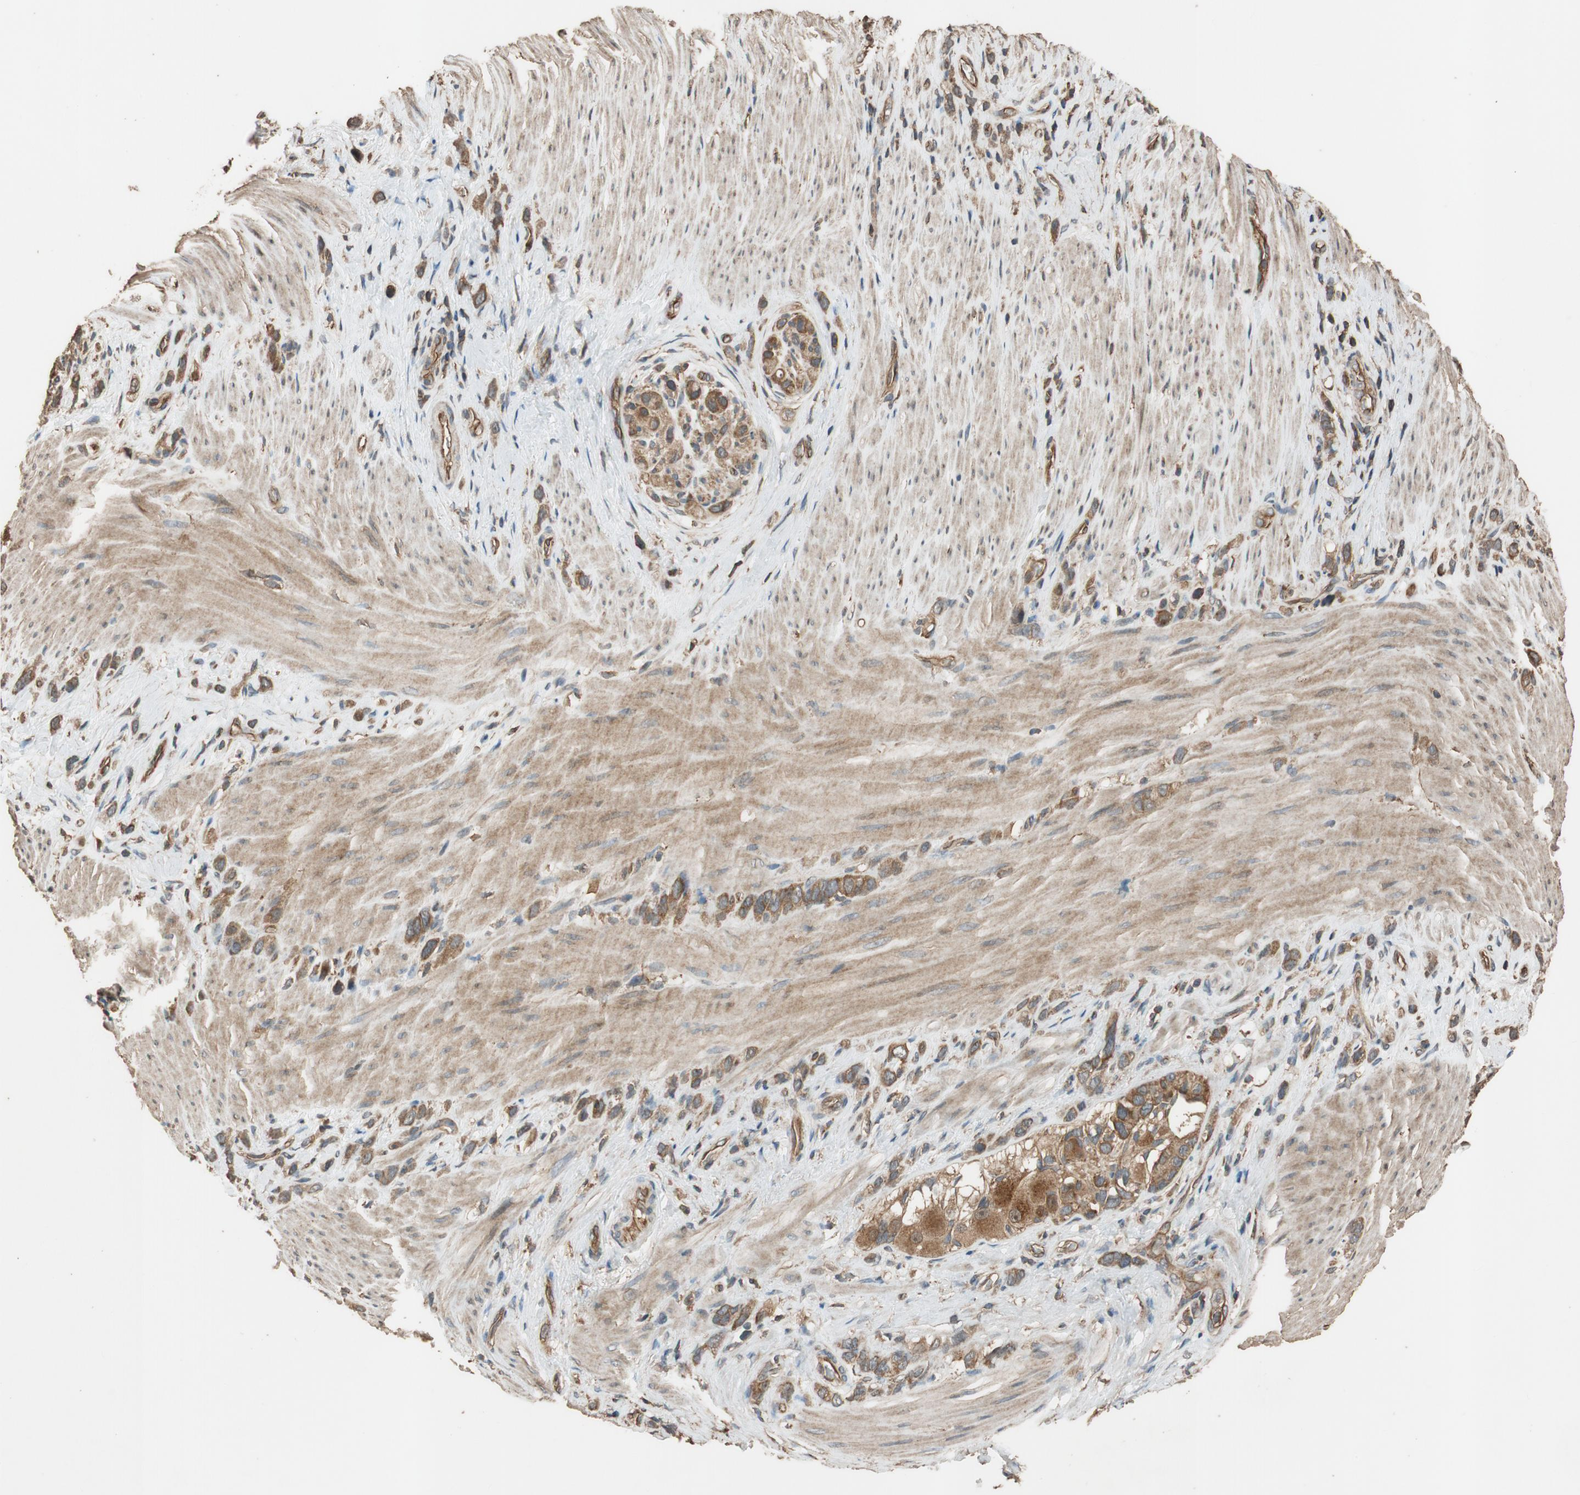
{"staining": {"intensity": "moderate", "quantity": ">75%", "location": "cytoplasmic/membranous"}, "tissue": "stomach cancer", "cell_type": "Tumor cells", "image_type": "cancer", "snomed": [{"axis": "morphology", "description": "Normal tissue, NOS"}, {"axis": "morphology", "description": "Adenocarcinoma, NOS"}, {"axis": "morphology", "description": "Adenocarcinoma, High grade"}, {"axis": "topography", "description": "Stomach, upper"}, {"axis": "topography", "description": "Stomach"}], "caption": "Protein expression analysis of human stomach cancer (adenocarcinoma (high-grade)) reveals moderate cytoplasmic/membranous expression in approximately >75% of tumor cells.", "gene": "MST1R", "patient": {"sex": "female", "age": 65}}